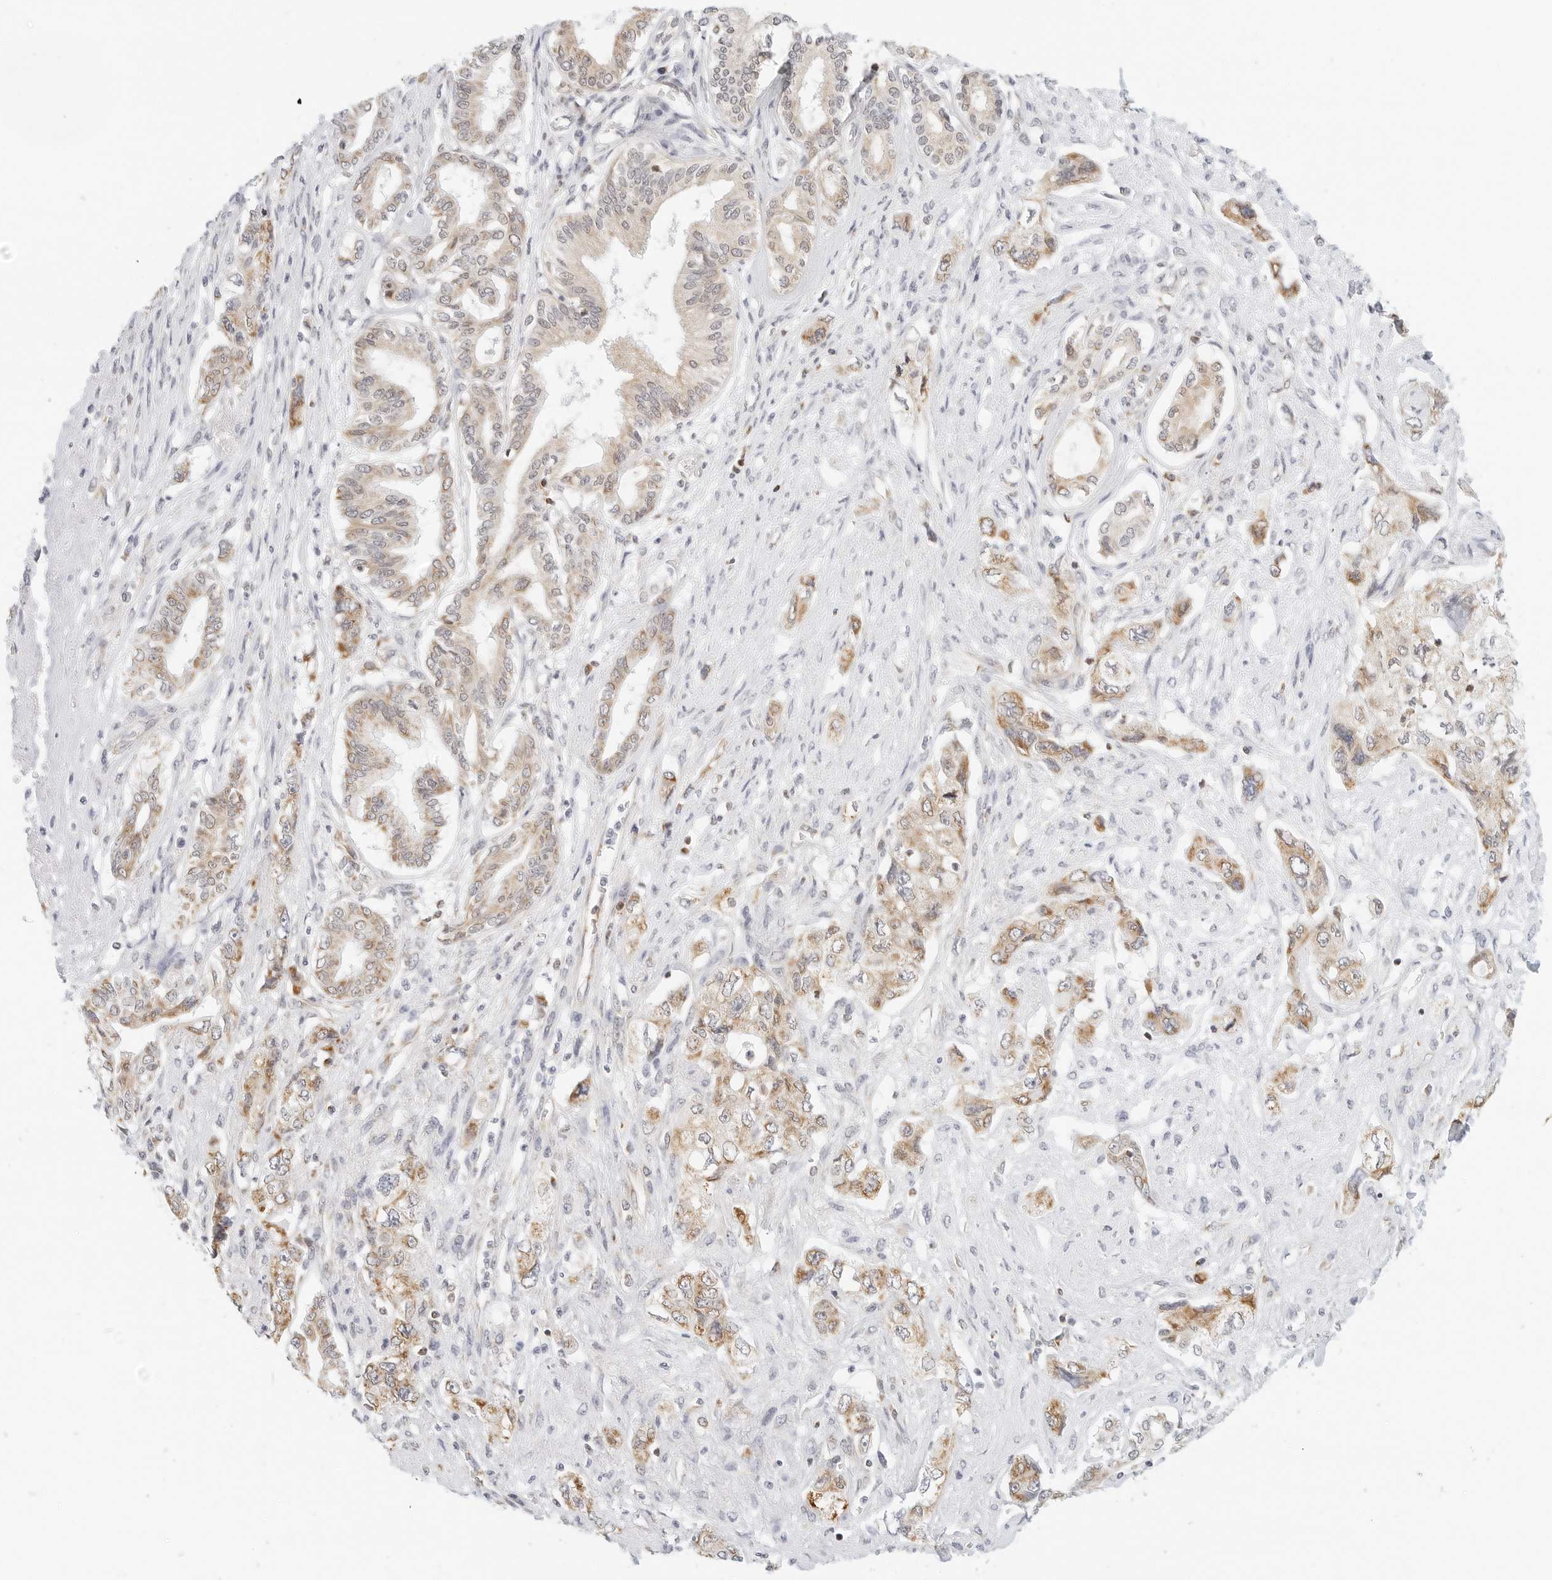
{"staining": {"intensity": "moderate", "quantity": "25%-75%", "location": "cytoplasmic/membranous"}, "tissue": "pancreatic cancer", "cell_type": "Tumor cells", "image_type": "cancer", "snomed": [{"axis": "morphology", "description": "Adenocarcinoma, NOS"}, {"axis": "topography", "description": "Pancreas"}], "caption": "Immunohistochemistry of adenocarcinoma (pancreatic) shows medium levels of moderate cytoplasmic/membranous staining in approximately 25%-75% of tumor cells. (brown staining indicates protein expression, while blue staining denotes nuclei).", "gene": "ATL1", "patient": {"sex": "female", "age": 73}}